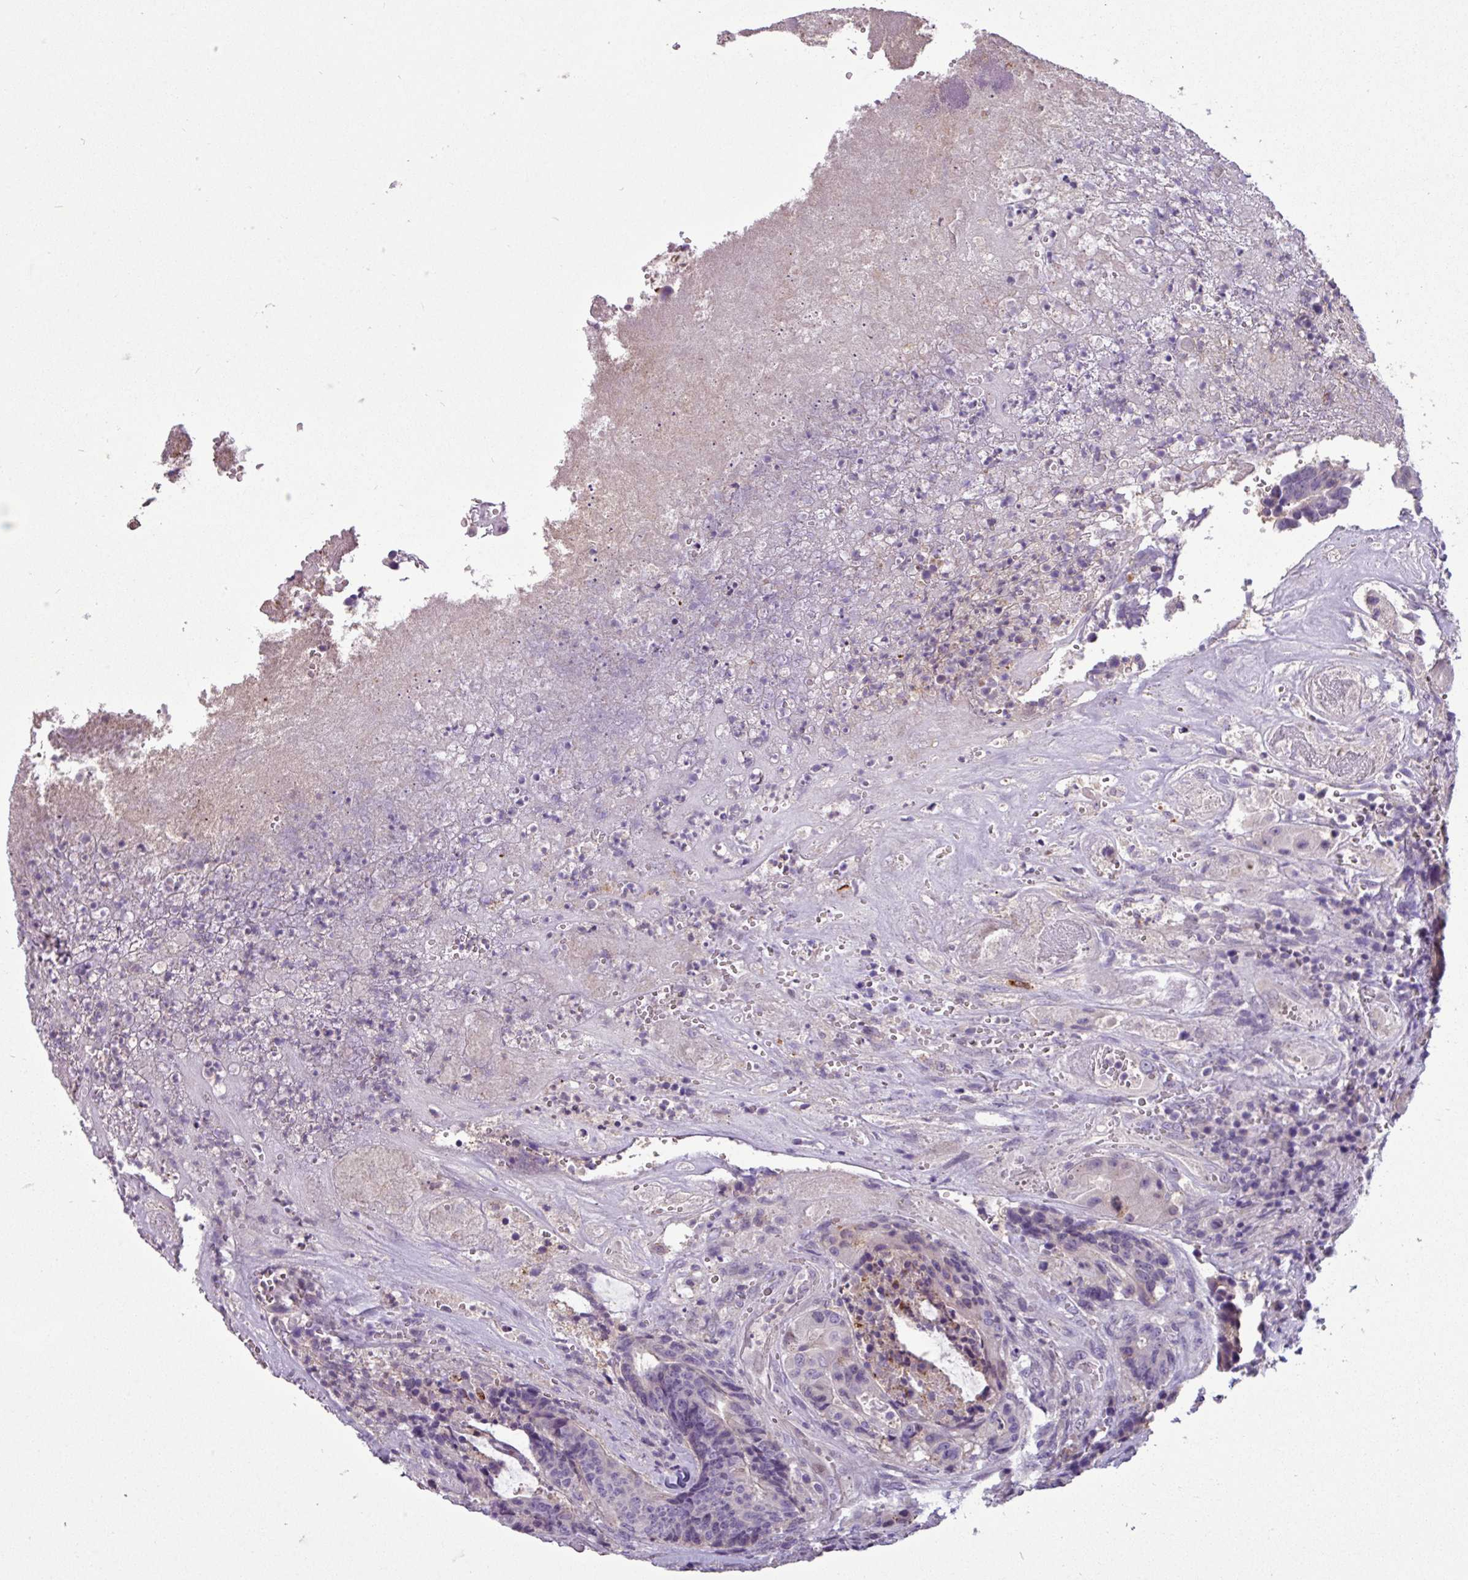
{"staining": {"intensity": "negative", "quantity": "none", "location": "none"}, "tissue": "colorectal cancer", "cell_type": "Tumor cells", "image_type": "cancer", "snomed": [{"axis": "morphology", "description": "Adenocarcinoma, NOS"}, {"axis": "topography", "description": "Rectum"}], "caption": "Colorectal adenocarcinoma was stained to show a protein in brown. There is no significant staining in tumor cells. (DAB (3,3'-diaminobenzidine) immunohistochemistry (IHC) visualized using brightfield microscopy, high magnification).", "gene": "PNLDC1", "patient": {"sex": "male", "age": 69}}